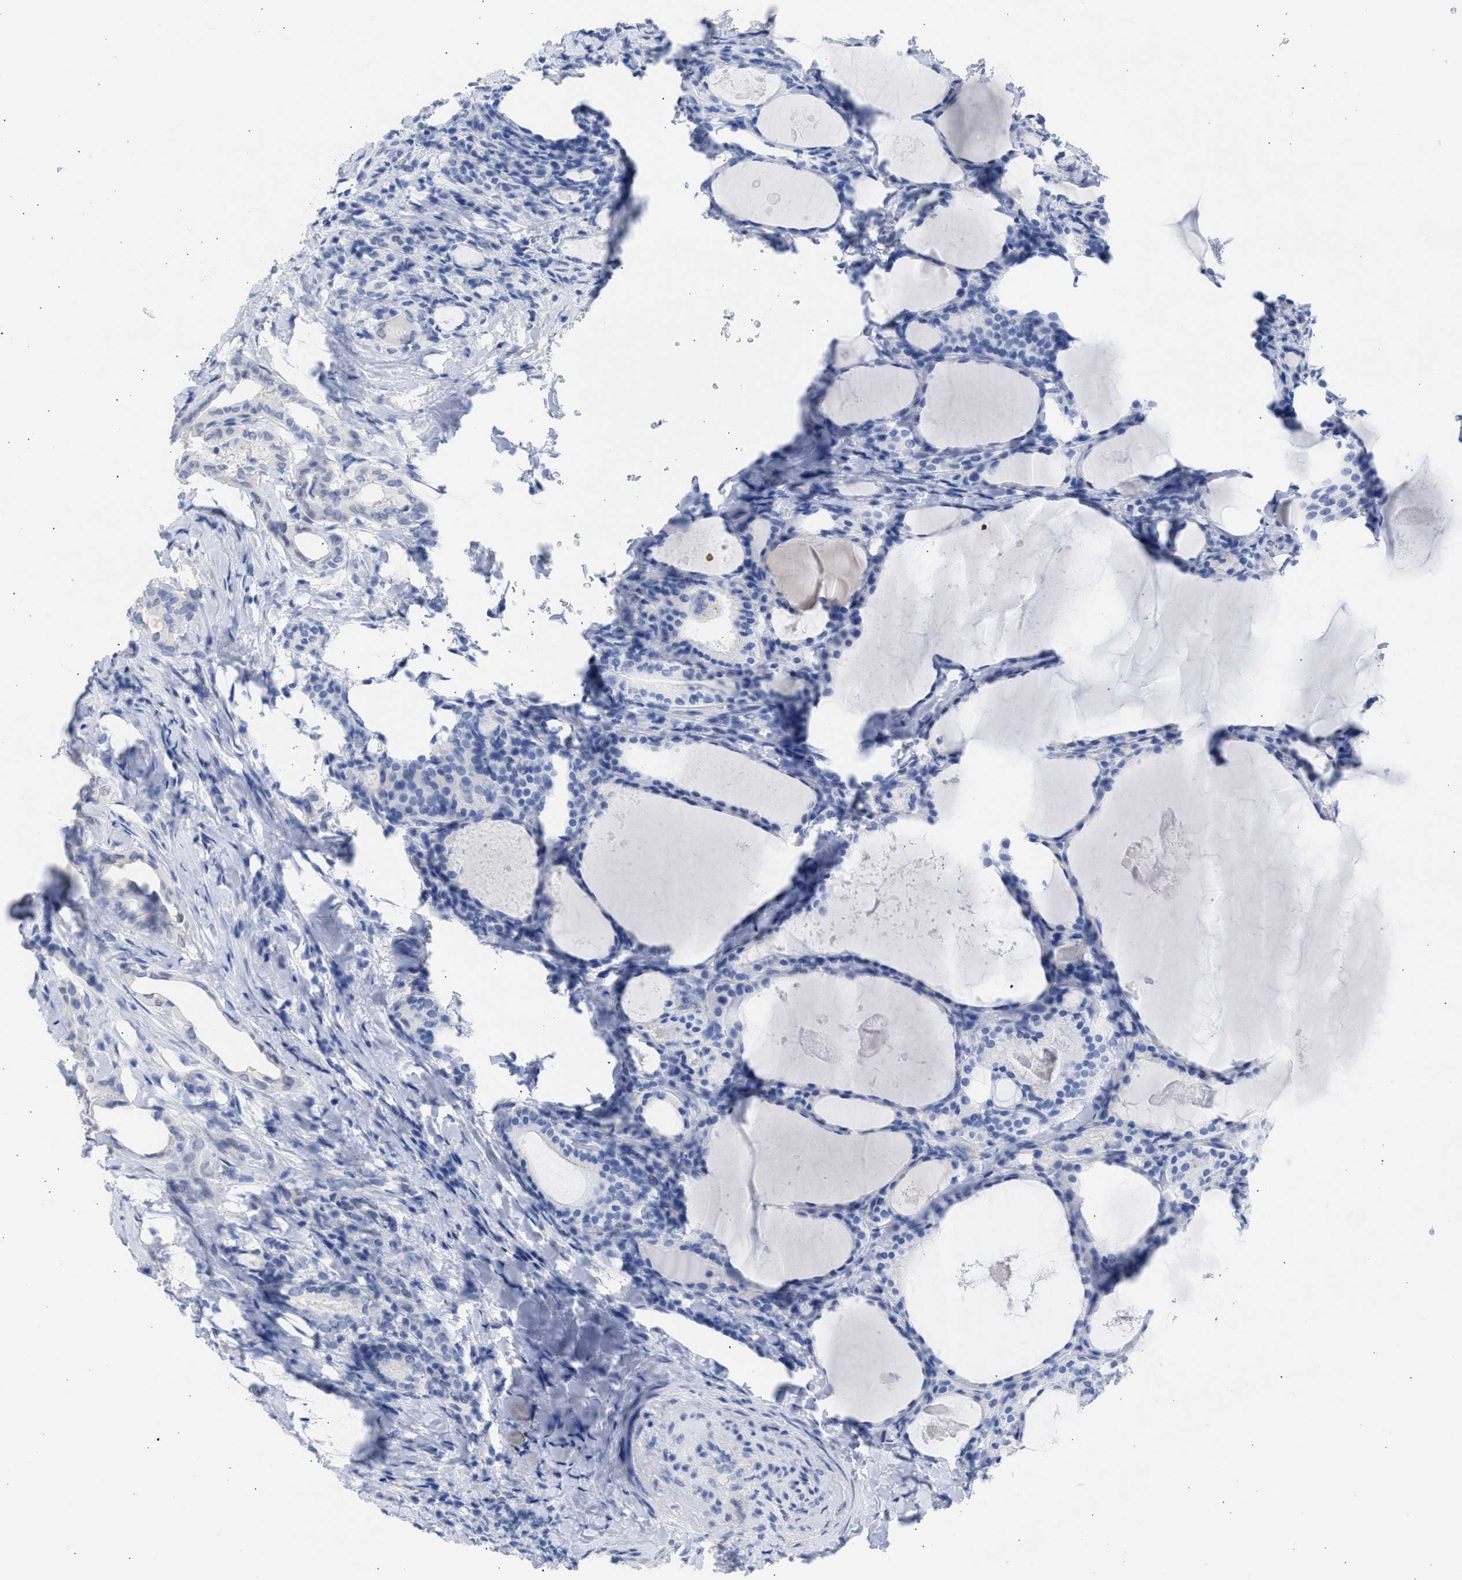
{"staining": {"intensity": "negative", "quantity": "none", "location": "none"}, "tissue": "thyroid cancer", "cell_type": "Tumor cells", "image_type": "cancer", "snomed": [{"axis": "morphology", "description": "Papillary adenocarcinoma, NOS"}, {"axis": "topography", "description": "Thyroid gland"}], "caption": "The immunohistochemistry (IHC) histopathology image has no significant positivity in tumor cells of thyroid cancer (papillary adenocarcinoma) tissue.", "gene": "RSPH1", "patient": {"sex": "female", "age": 42}}